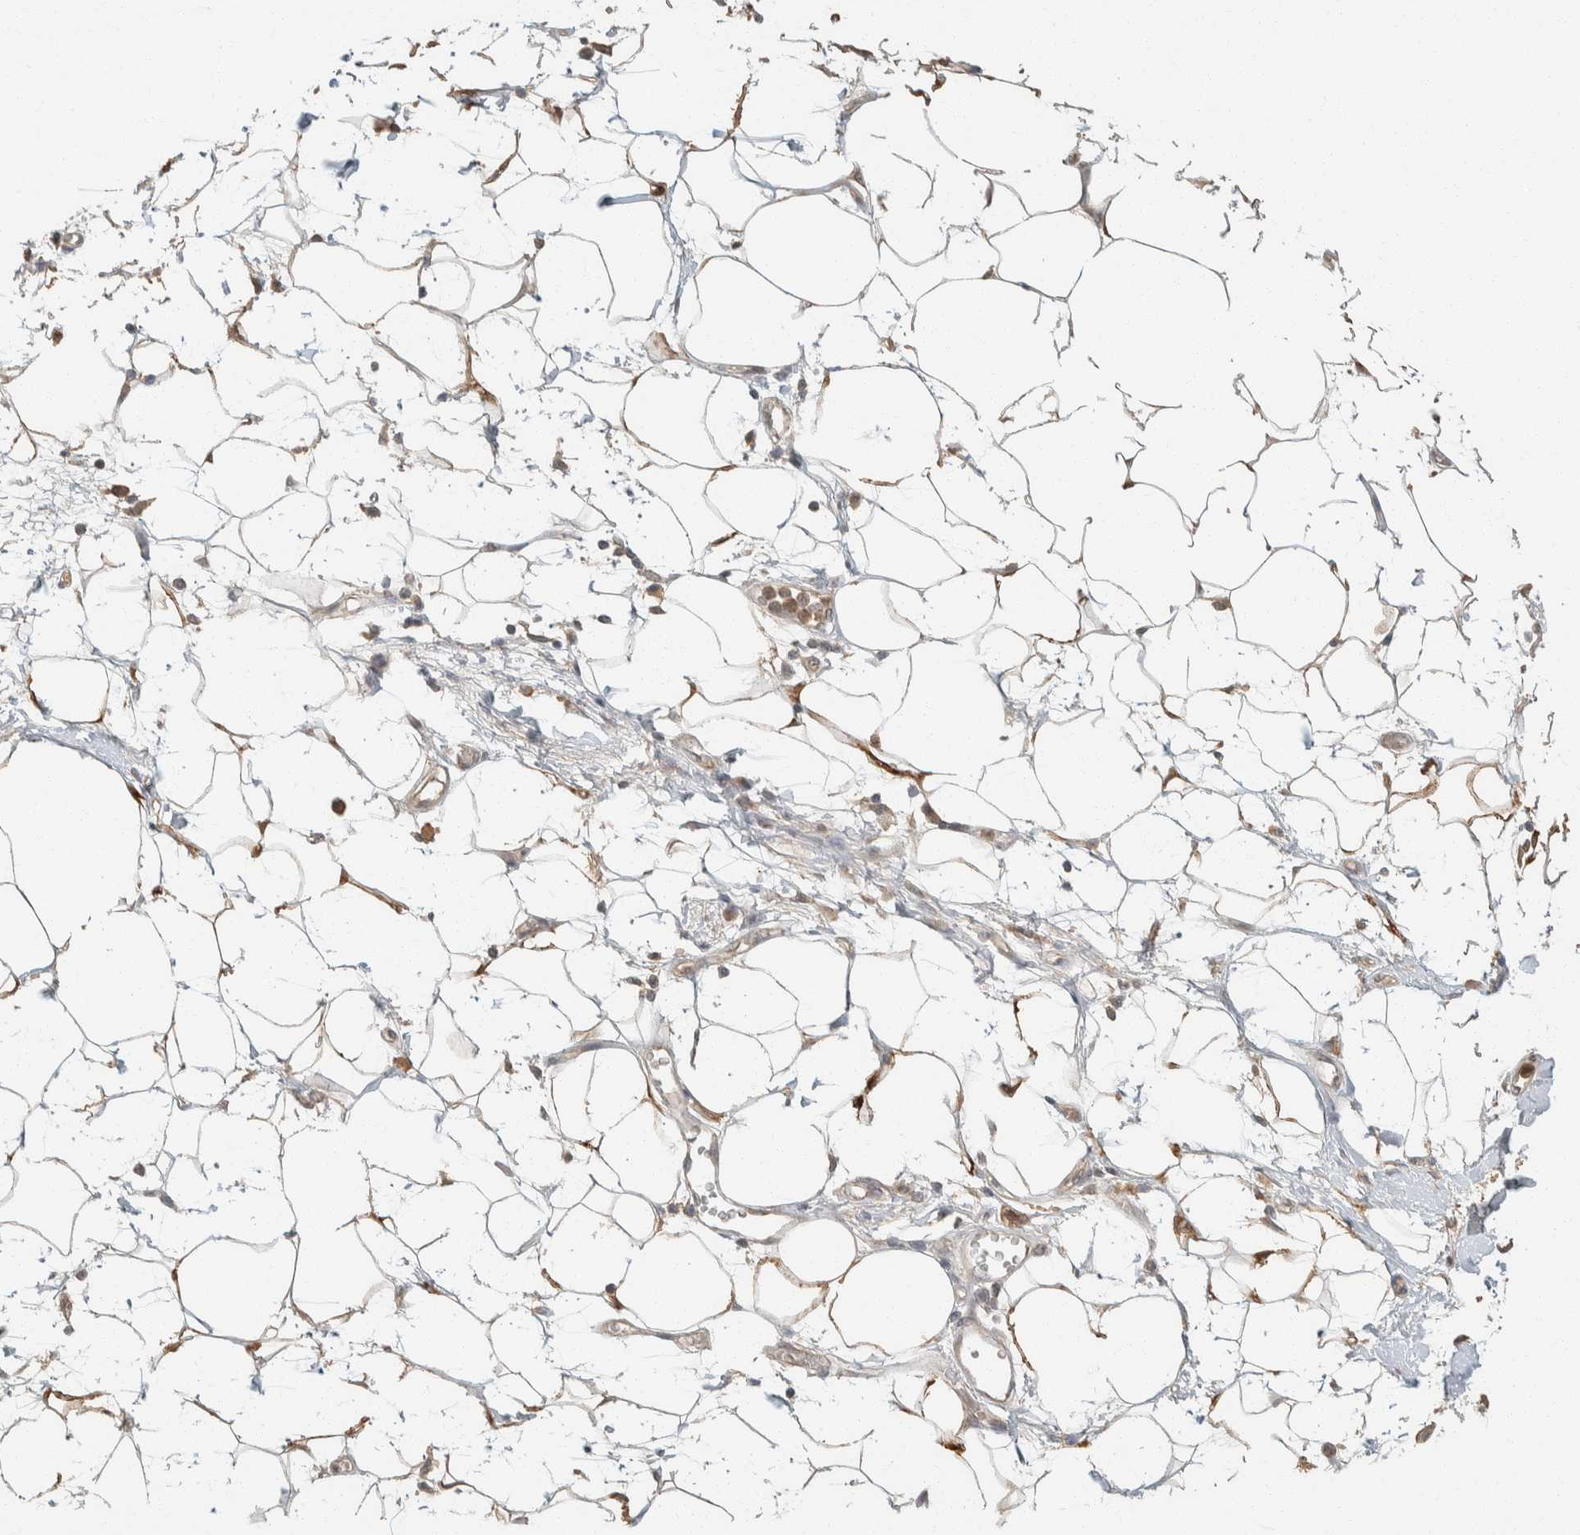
{"staining": {"intensity": "moderate", "quantity": ">75%", "location": "cytoplasmic/membranous"}, "tissue": "adipose tissue", "cell_type": "Adipocytes", "image_type": "normal", "snomed": [{"axis": "morphology", "description": "Normal tissue, NOS"}, {"axis": "morphology", "description": "Adenocarcinoma, NOS"}, {"axis": "topography", "description": "Duodenum"}, {"axis": "topography", "description": "Peripheral nerve tissue"}], "caption": "Immunohistochemical staining of normal adipose tissue demonstrates medium levels of moderate cytoplasmic/membranous staining in about >75% of adipocytes.", "gene": "ZNF567", "patient": {"sex": "female", "age": 60}}